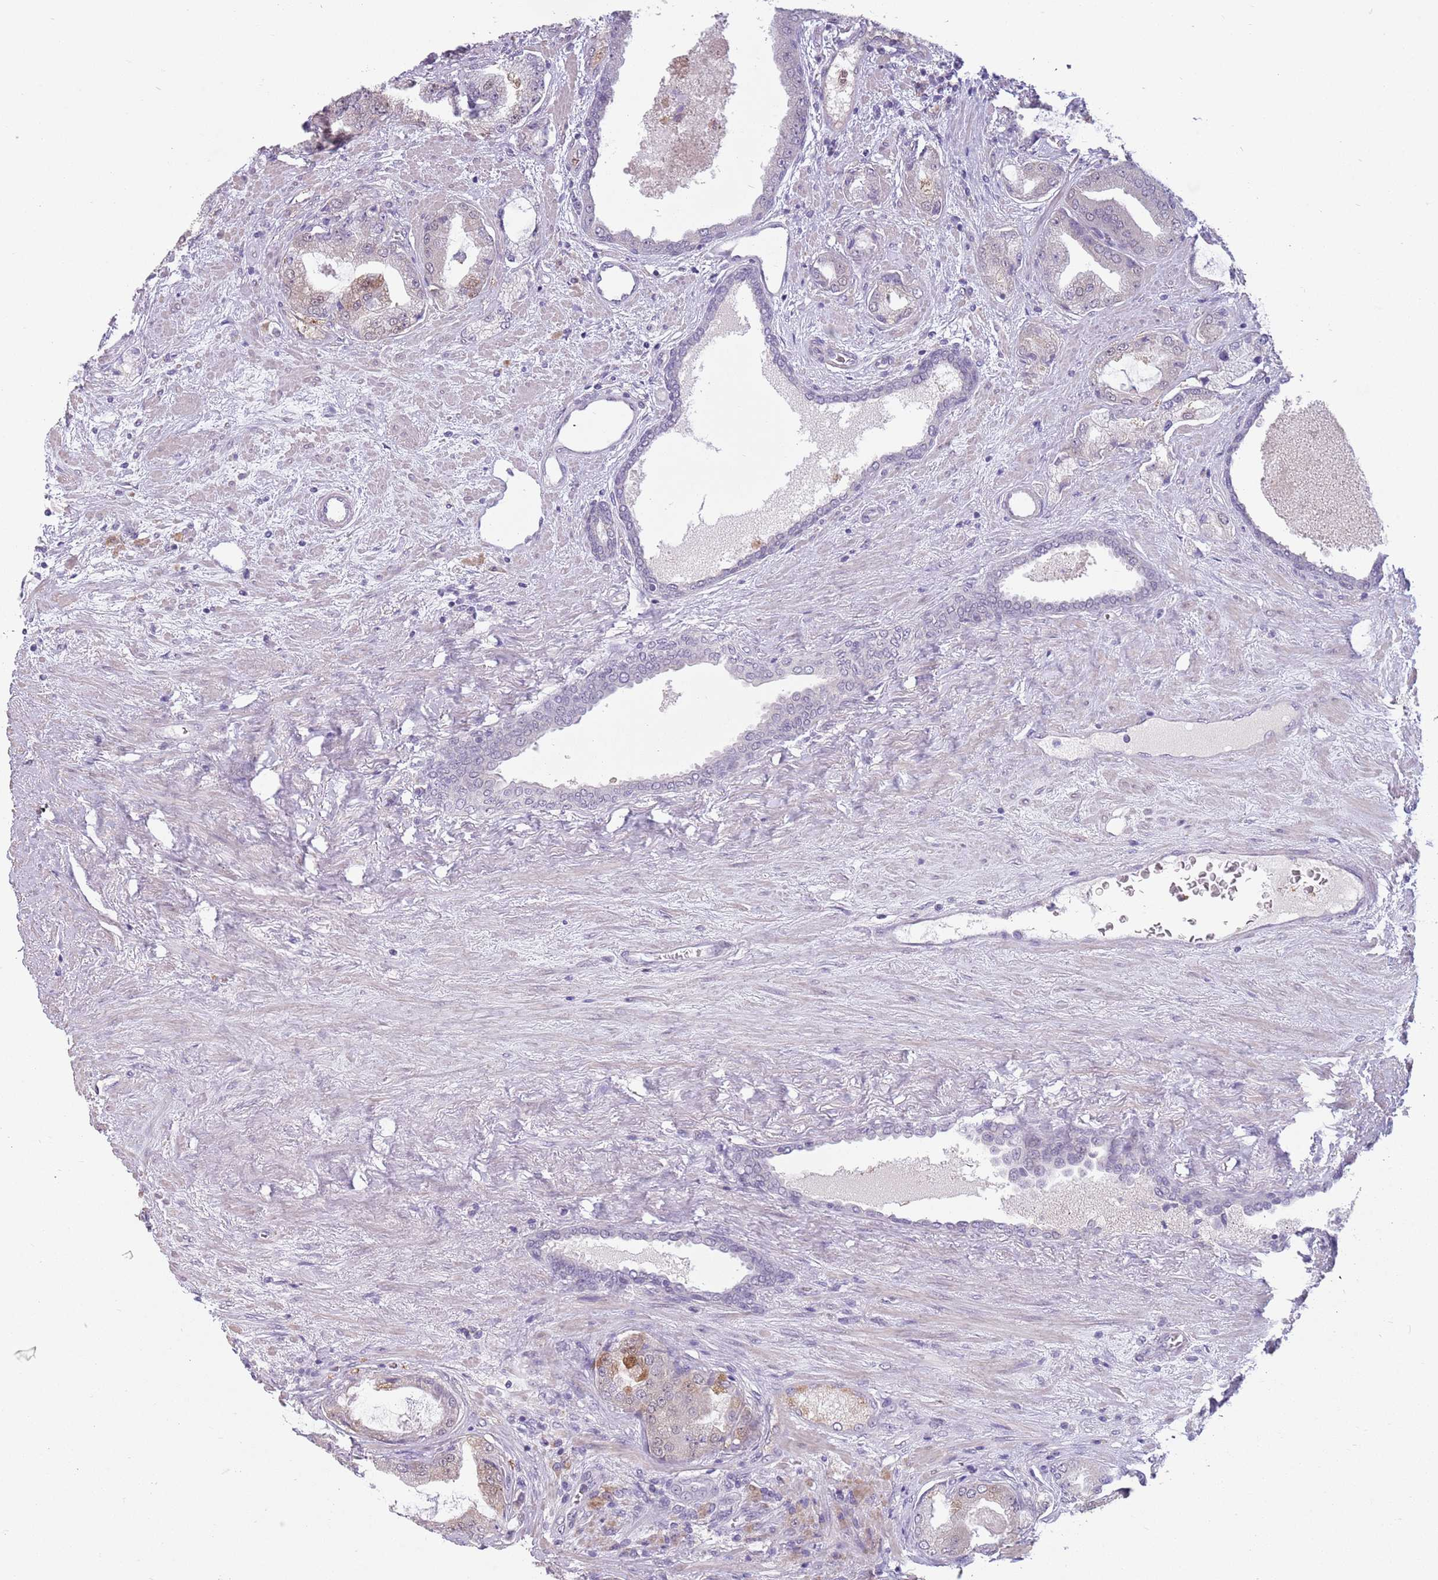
{"staining": {"intensity": "weak", "quantity": "<25%", "location": "cytoplasmic/membranous,nuclear"}, "tissue": "prostate cancer", "cell_type": "Tumor cells", "image_type": "cancer", "snomed": [{"axis": "morphology", "description": "Adenocarcinoma, High grade"}, {"axis": "topography", "description": "Prostate"}], "caption": "High magnification brightfield microscopy of high-grade adenocarcinoma (prostate) stained with DAB (brown) and counterstained with hematoxylin (blue): tumor cells show no significant positivity.", "gene": "ZNF574", "patient": {"sex": "male", "age": 68}}